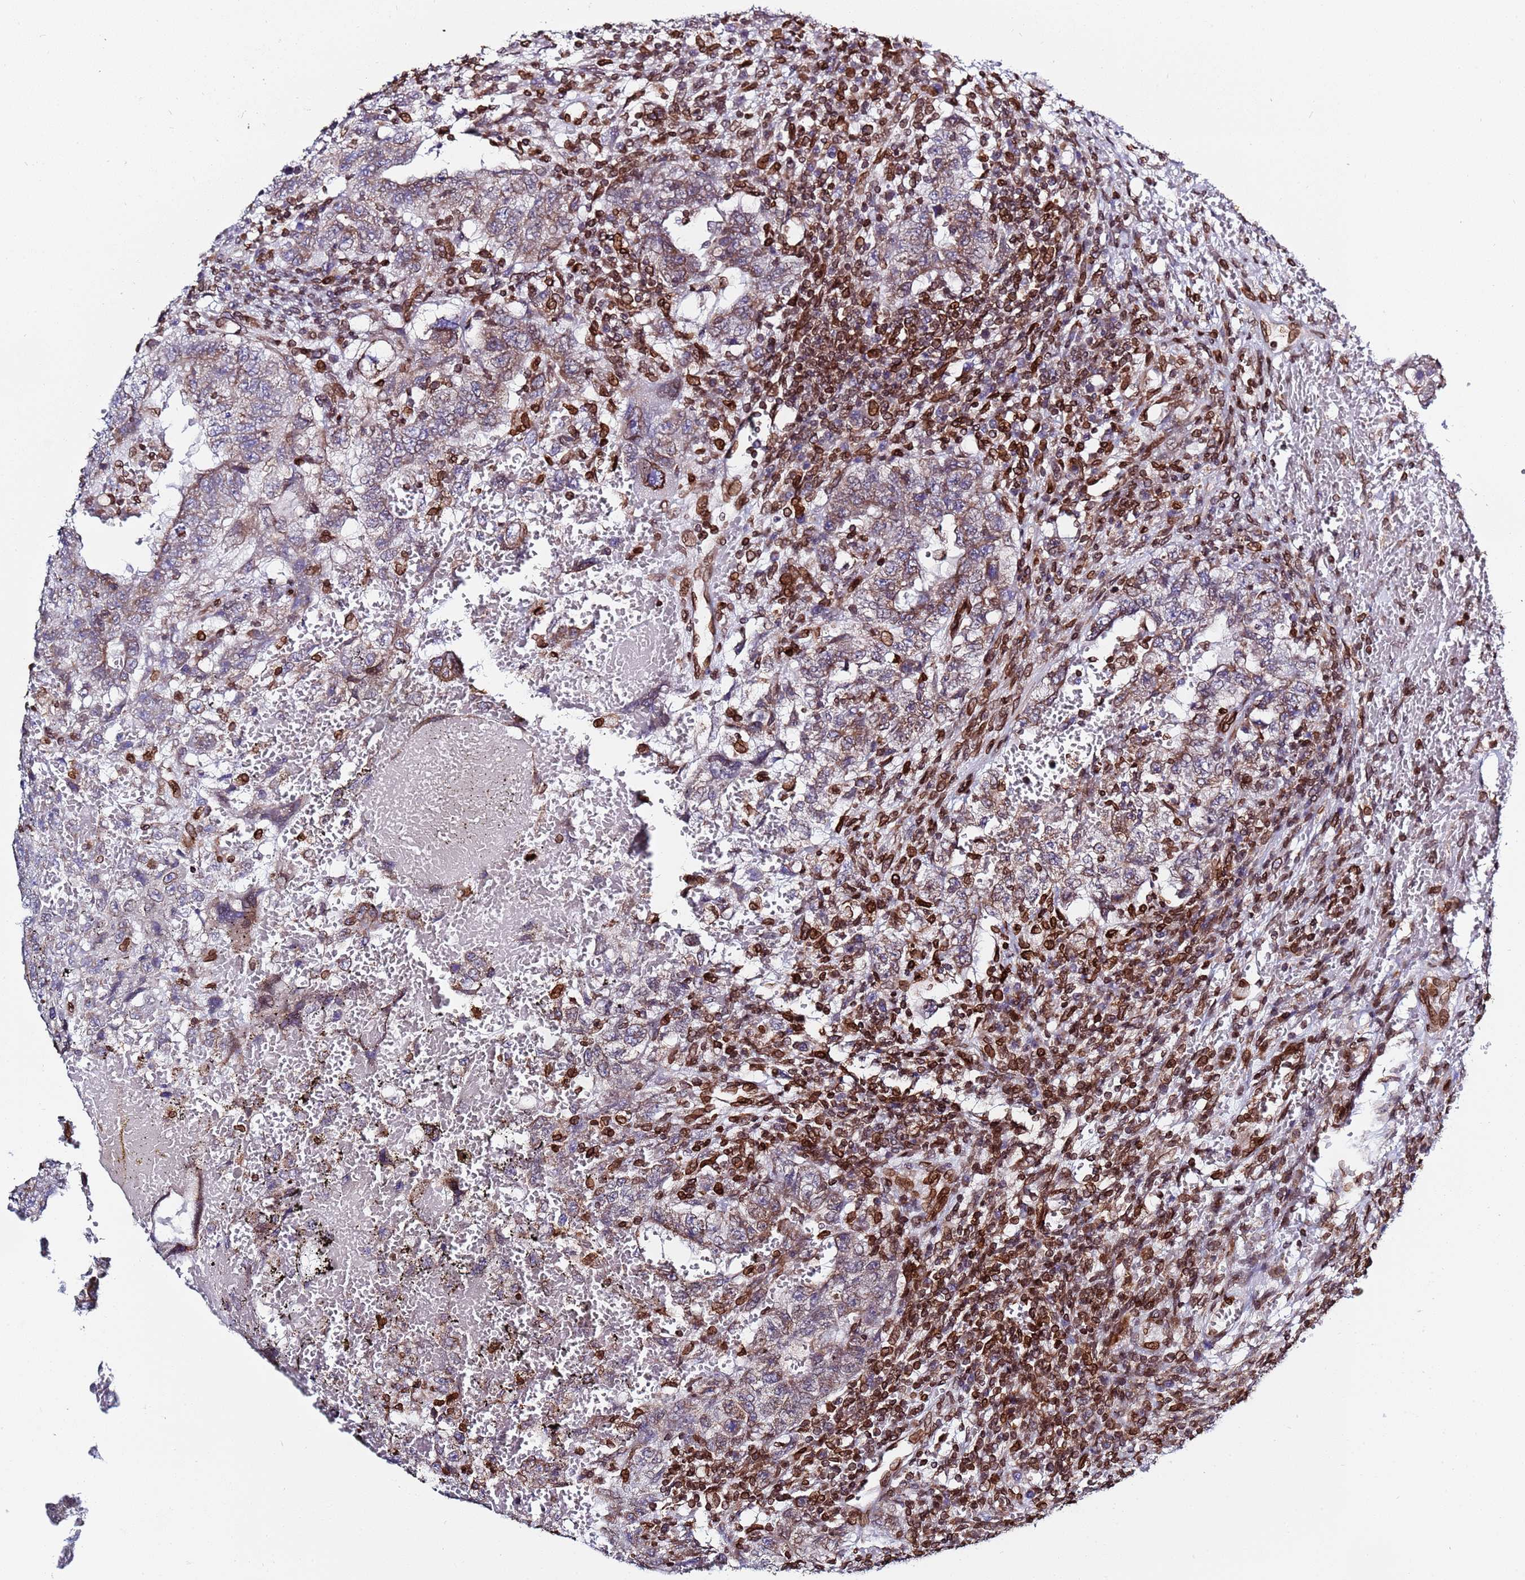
{"staining": {"intensity": "weak", "quantity": "25%-75%", "location": "cytoplasmic/membranous"}, "tissue": "testis cancer", "cell_type": "Tumor cells", "image_type": "cancer", "snomed": [{"axis": "morphology", "description": "Carcinoma, Embryonal, NOS"}, {"axis": "topography", "description": "Testis"}], "caption": "There is low levels of weak cytoplasmic/membranous staining in tumor cells of testis cancer (embryonal carcinoma), as demonstrated by immunohistochemical staining (brown color).", "gene": "TOR1AIP1", "patient": {"sex": "male", "age": 26}}